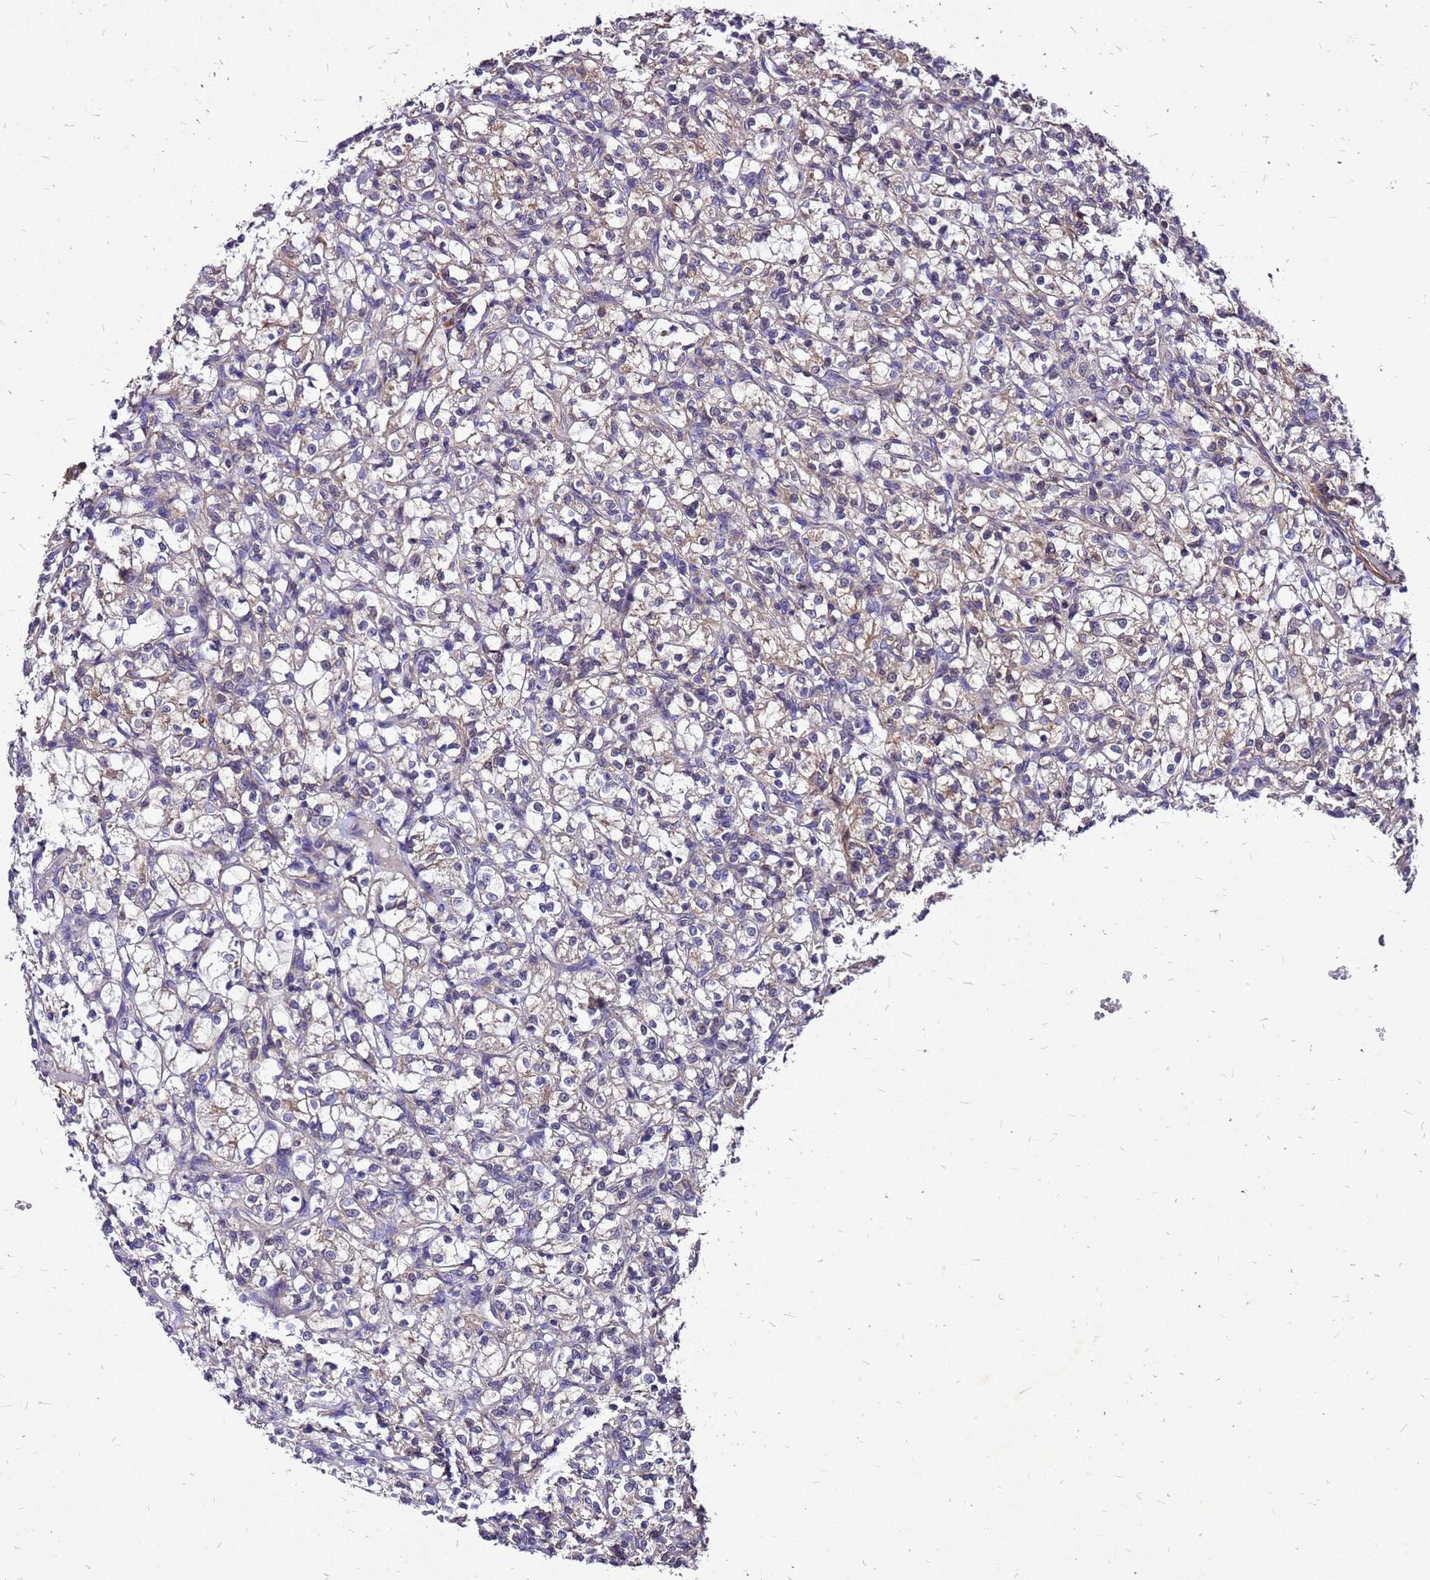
{"staining": {"intensity": "weak", "quantity": "25%-75%", "location": "cytoplasmic/membranous"}, "tissue": "renal cancer", "cell_type": "Tumor cells", "image_type": "cancer", "snomed": [{"axis": "morphology", "description": "Adenocarcinoma, NOS"}, {"axis": "topography", "description": "Kidney"}], "caption": "Adenocarcinoma (renal) stained for a protein (brown) demonstrates weak cytoplasmic/membranous positive positivity in about 25%-75% of tumor cells.", "gene": "DUSP23", "patient": {"sex": "female", "age": 69}}